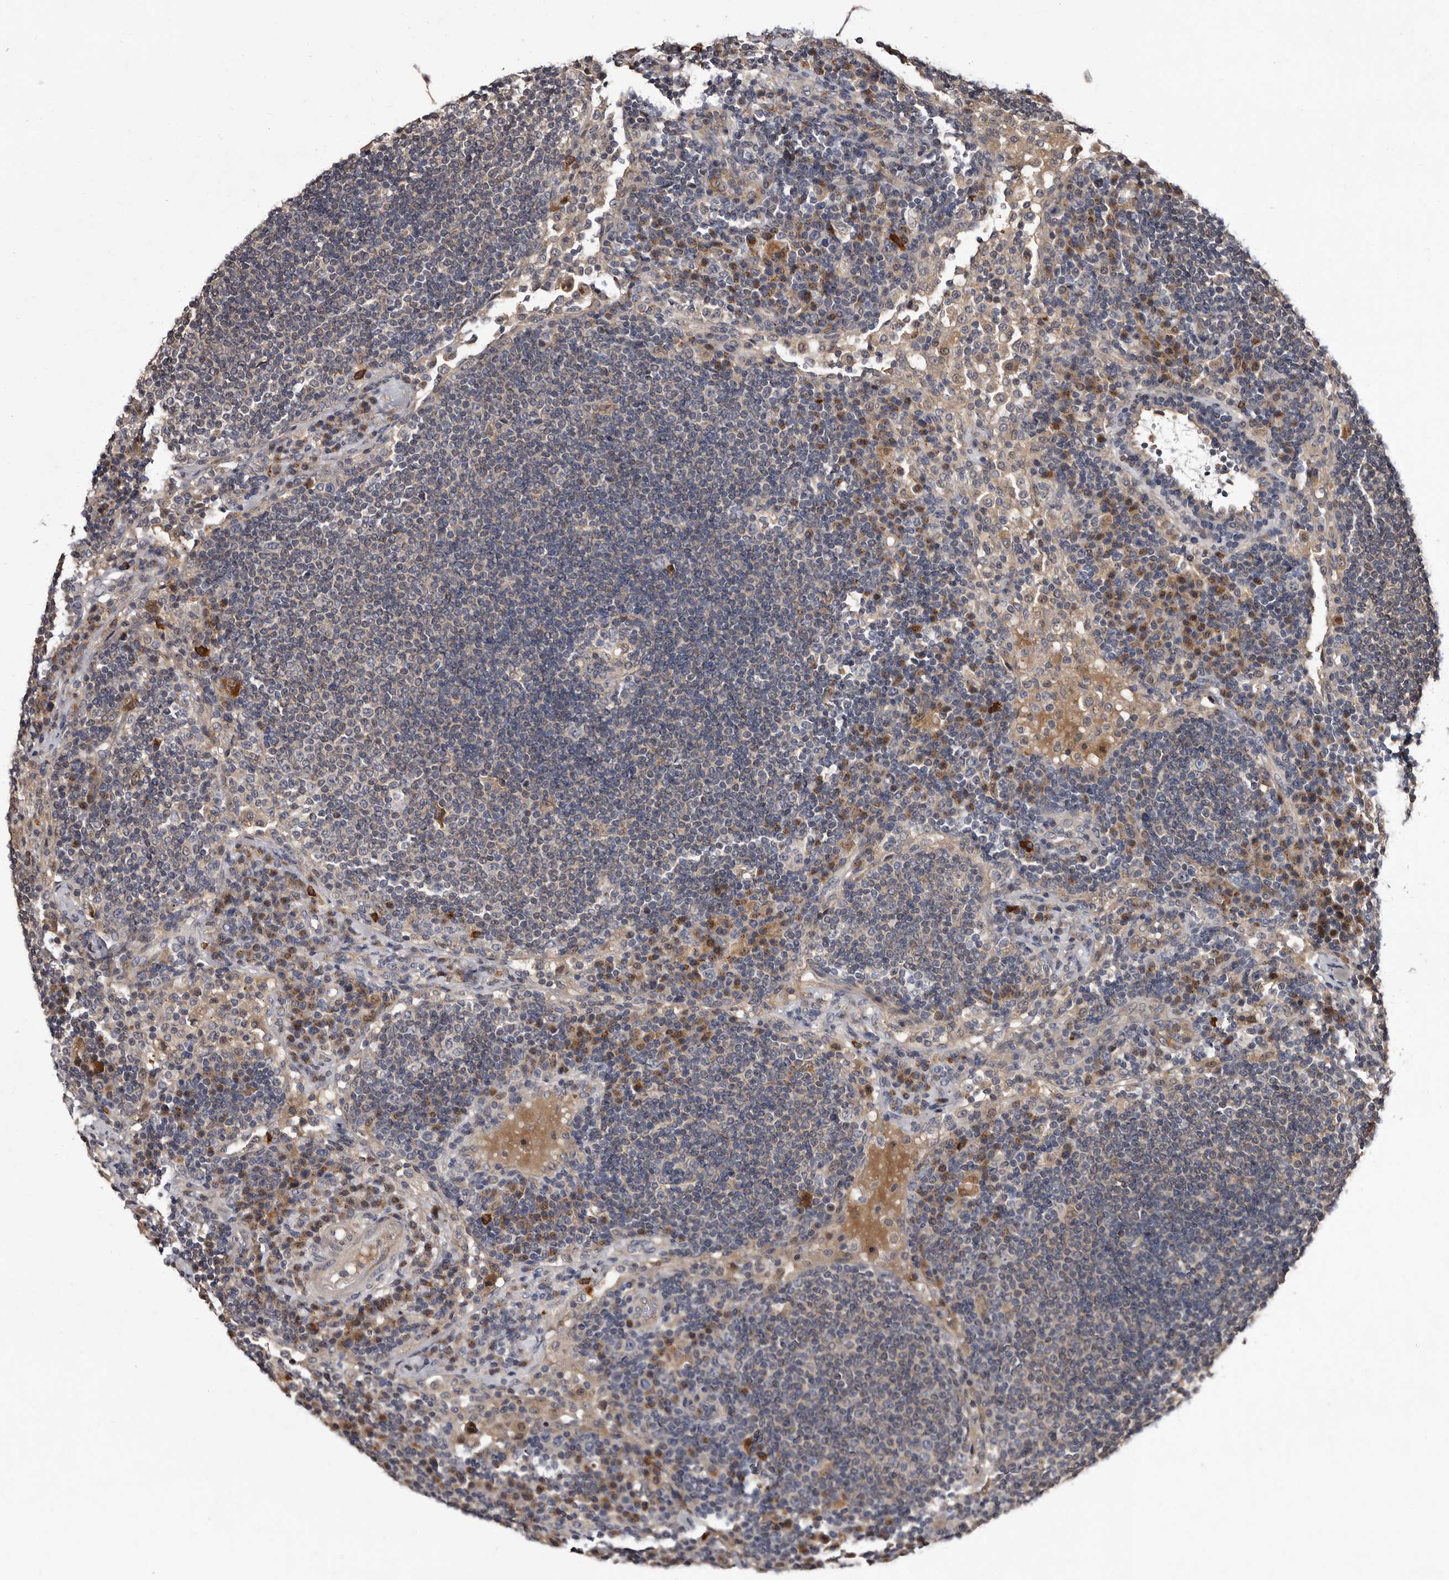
{"staining": {"intensity": "negative", "quantity": "none", "location": "none"}, "tissue": "lymph node", "cell_type": "Germinal center cells", "image_type": "normal", "snomed": [{"axis": "morphology", "description": "Normal tissue, NOS"}, {"axis": "topography", "description": "Lymph node"}], "caption": "High magnification brightfield microscopy of benign lymph node stained with DAB (brown) and counterstained with hematoxylin (blue): germinal center cells show no significant expression.", "gene": "DNPH1", "patient": {"sex": "female", "age": 53}}